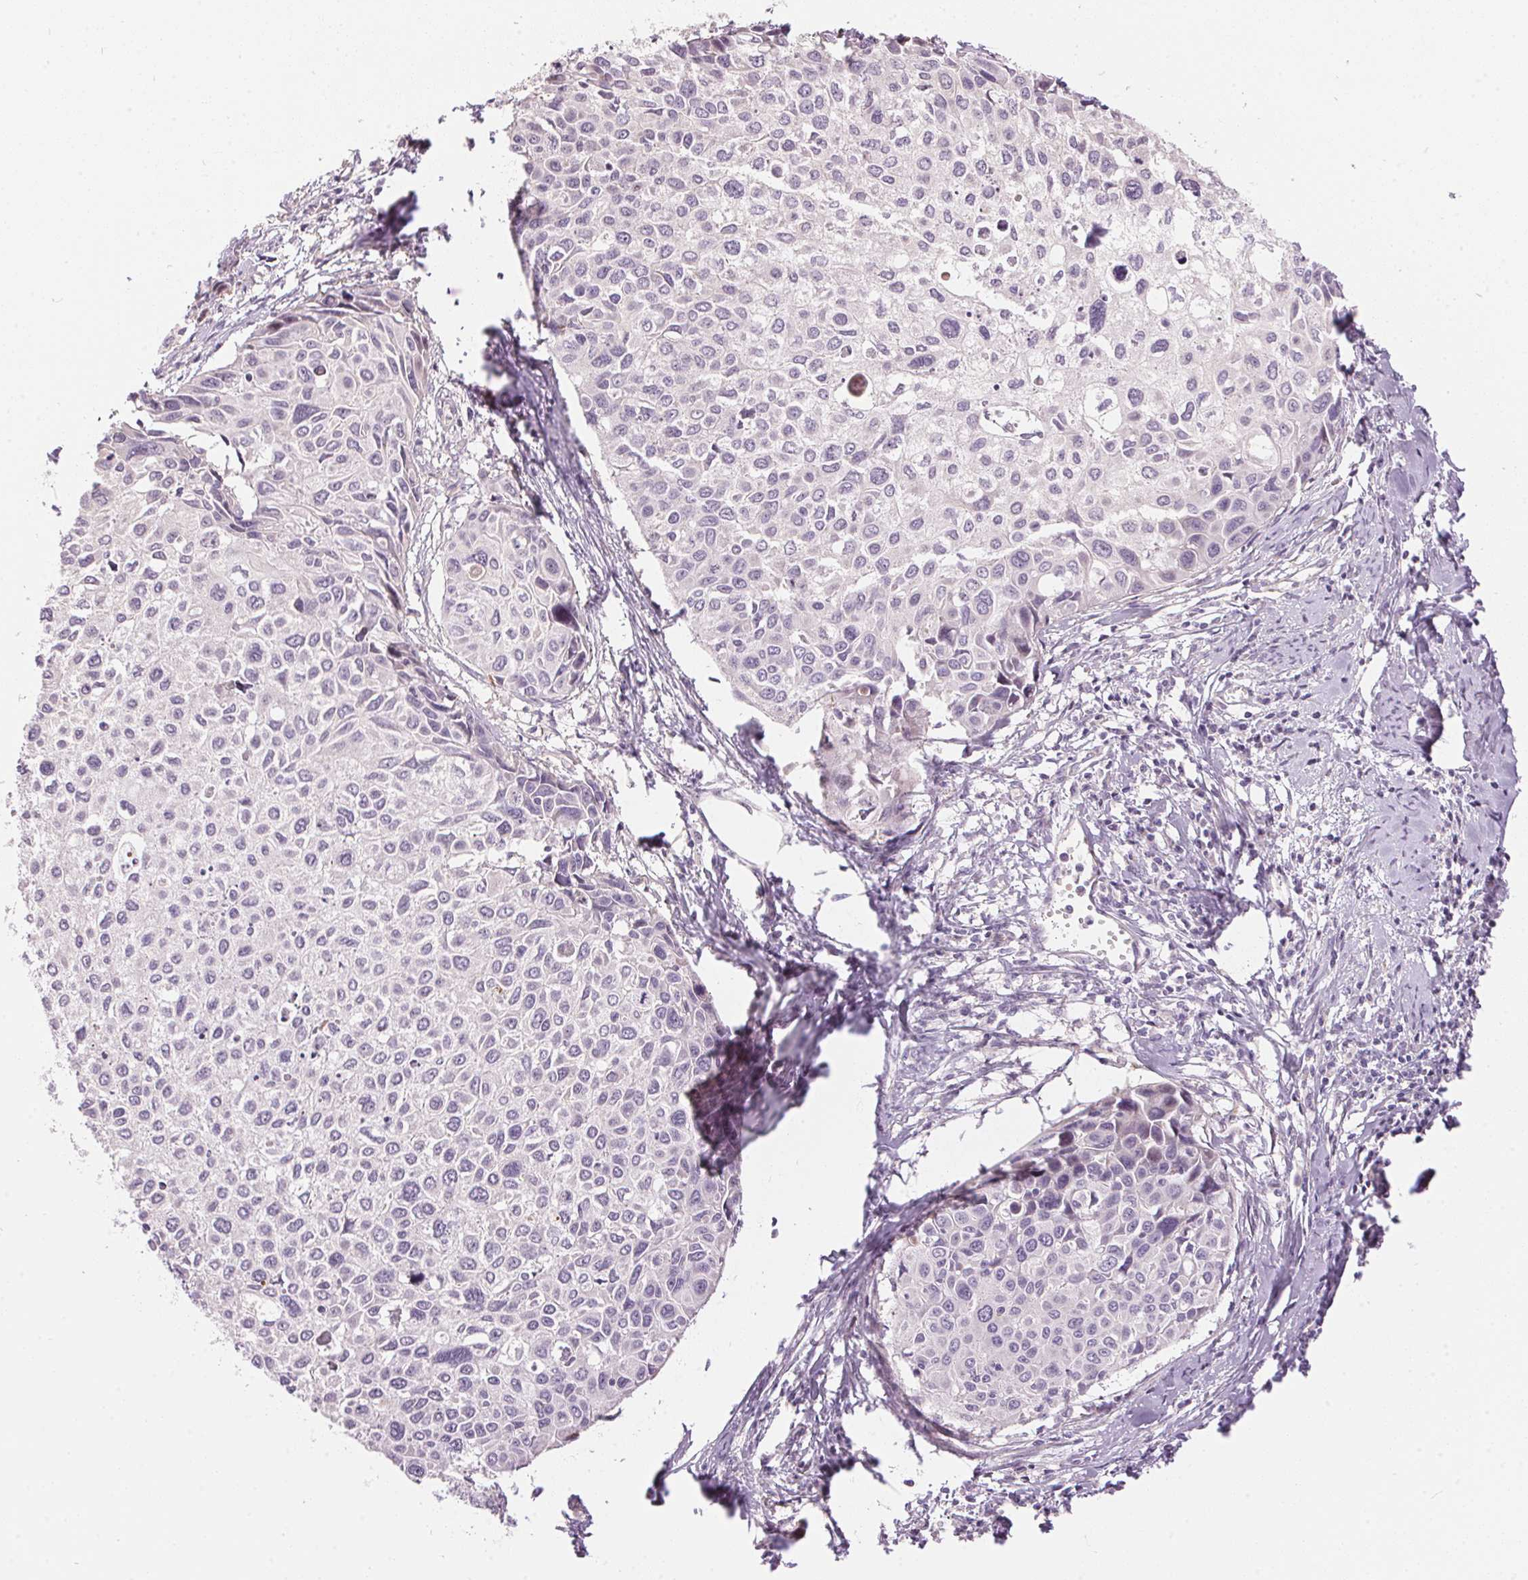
{"staining": {"intensity": "negative", "quantity": "none", "location": "none"}, "tissue": "cervical cancer", "cell_type": "Tumor cells", "image_type": "cancer", "snomed": [{"axis": "morphology", "description": "Squamous cell carcinoma, NOS"}, {"axis": "topography", "description": "Cervix"}], "caption": "Micrograph shows no protein positivity in tumor cells of squamous cell carcinoma (cervical) tissue.", "gene": "UNC13B", "patient": {"sex": "female", "age": 50}}